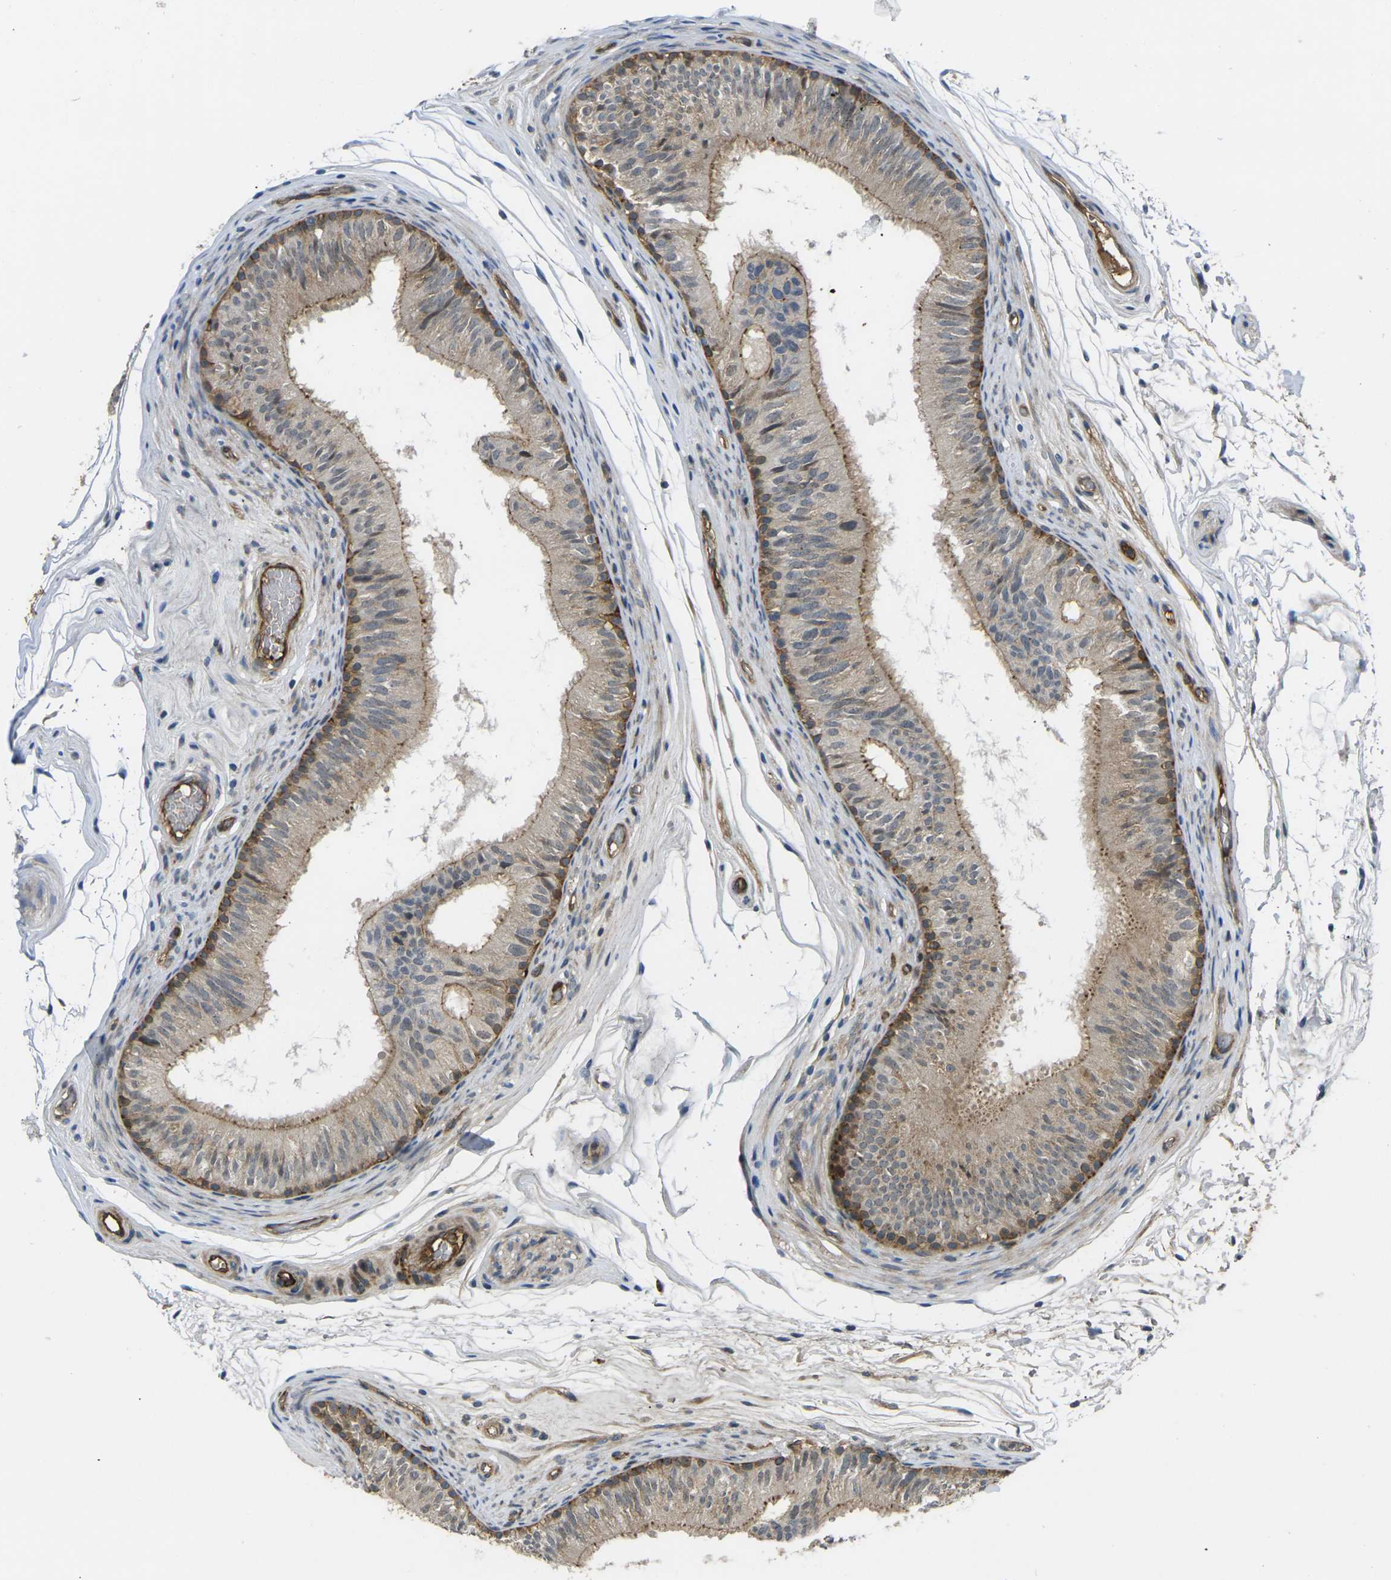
{"staining": {"intensity": "moderate", "quantity": ">75%", "location": "cytoplasmic/membranous"}, "tissue": "epididymis", "cell_type": "Glandular cells", "image_type": "normal", "snomed": [{"axis": "morphology", "description": "Normal tissue, NOS"}, {"axis": "topography", "description": "Epididymis"}], "caption": "A brown stain labels moderate cytoplasmic/membranous positivity of a protein in glandular cells of unremarkable human epididymis.", "gene": "ECE1", "patient": {"sex": "male", "age": 36}}